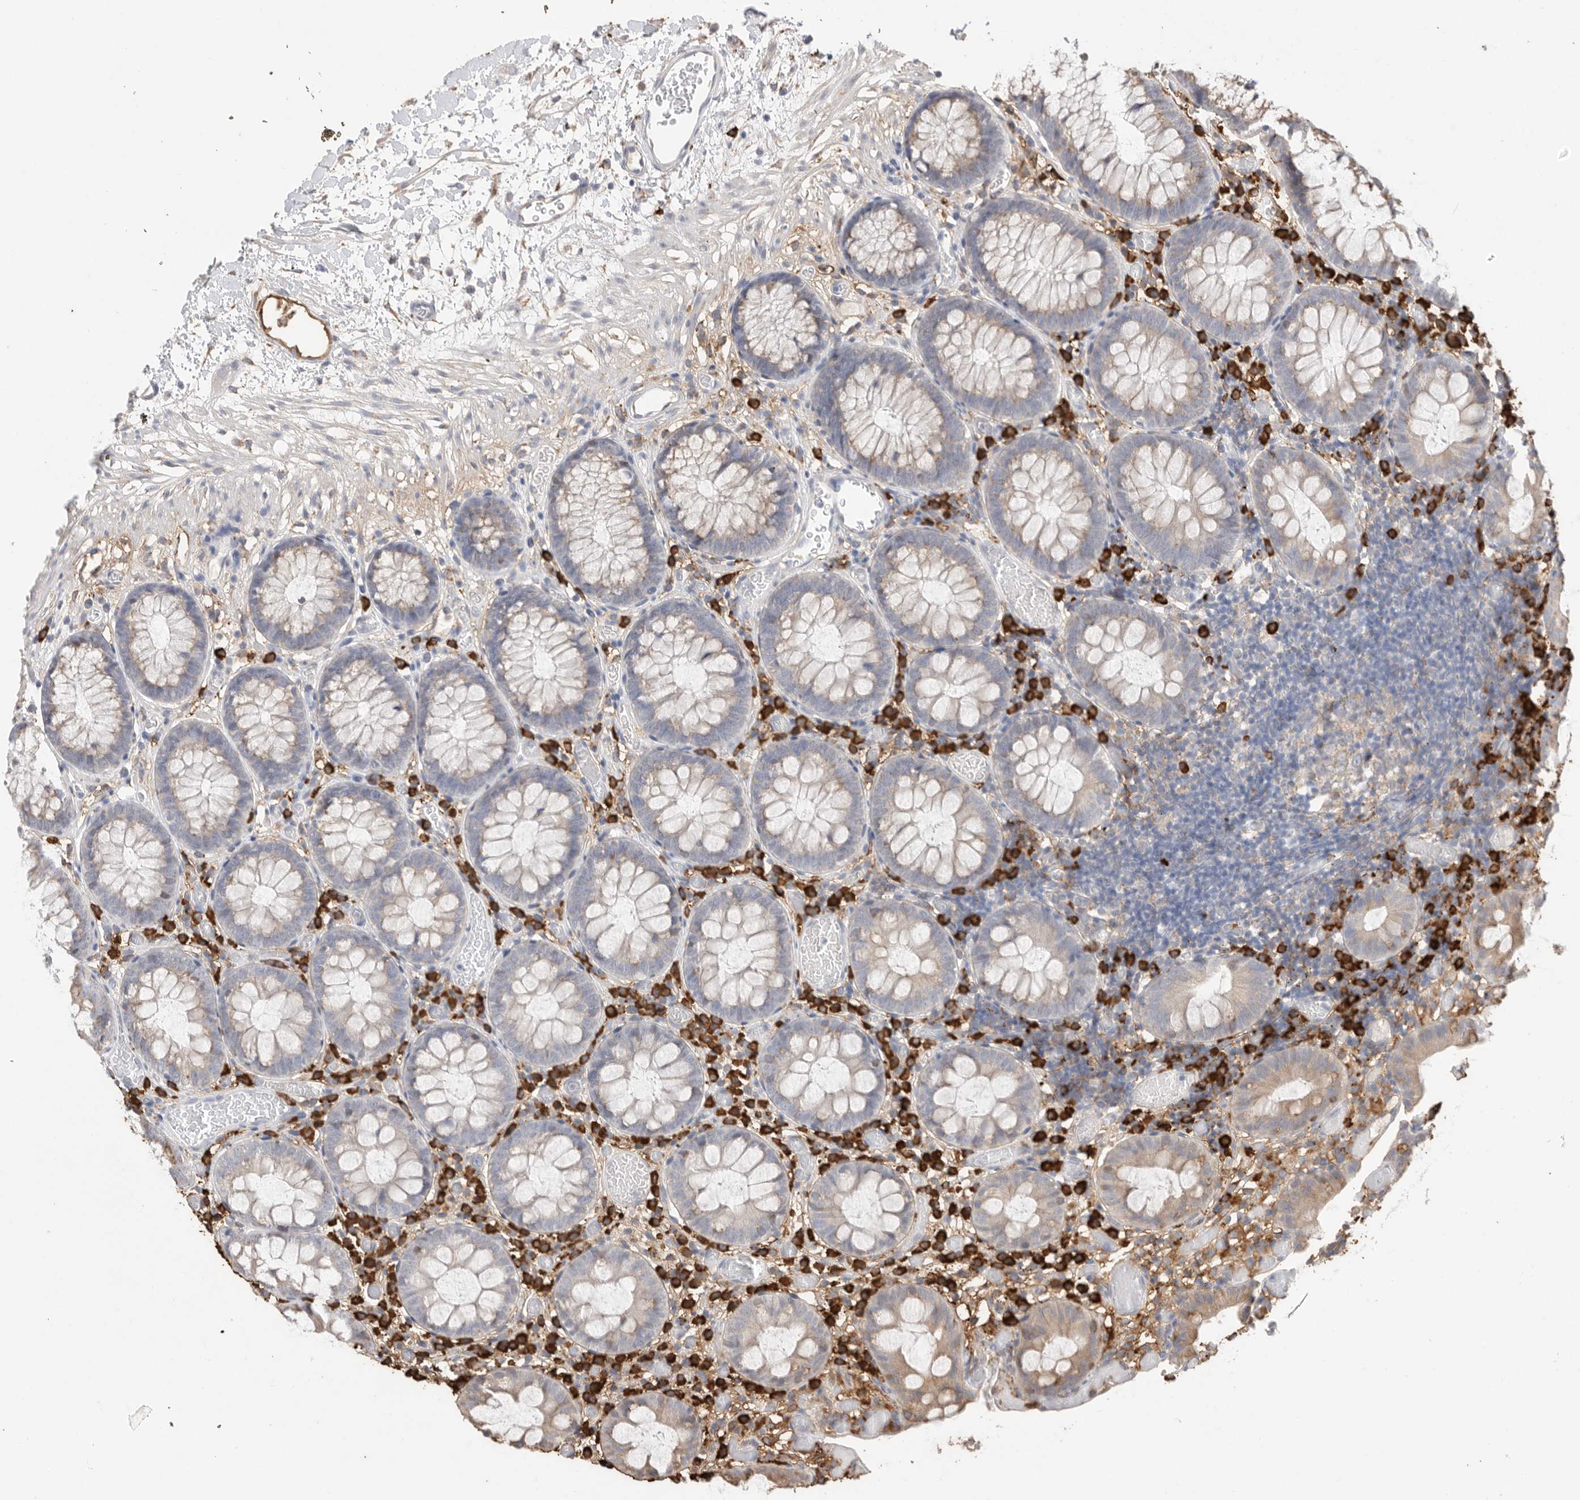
{"staining": {"intensity": "moderate", "quantity": "<25%", "location": "cytoplasmic/membranous"}, "tissue": "colon", "cell_type": "Endothelial cells", "image_type": "normal", "snomed": [{"axis": "morphology", "description": "Normal tissue, NOS"}, {"axis": "topography", "description": "Colon"}], "caption": "Protein expression analysis of normal colon exhibits moderate cytoplasmic/membranous staining in about <25% of endothelial cells.", "gene": "BLOC1S5", "patient": {"sex": "male", "age": 14}}